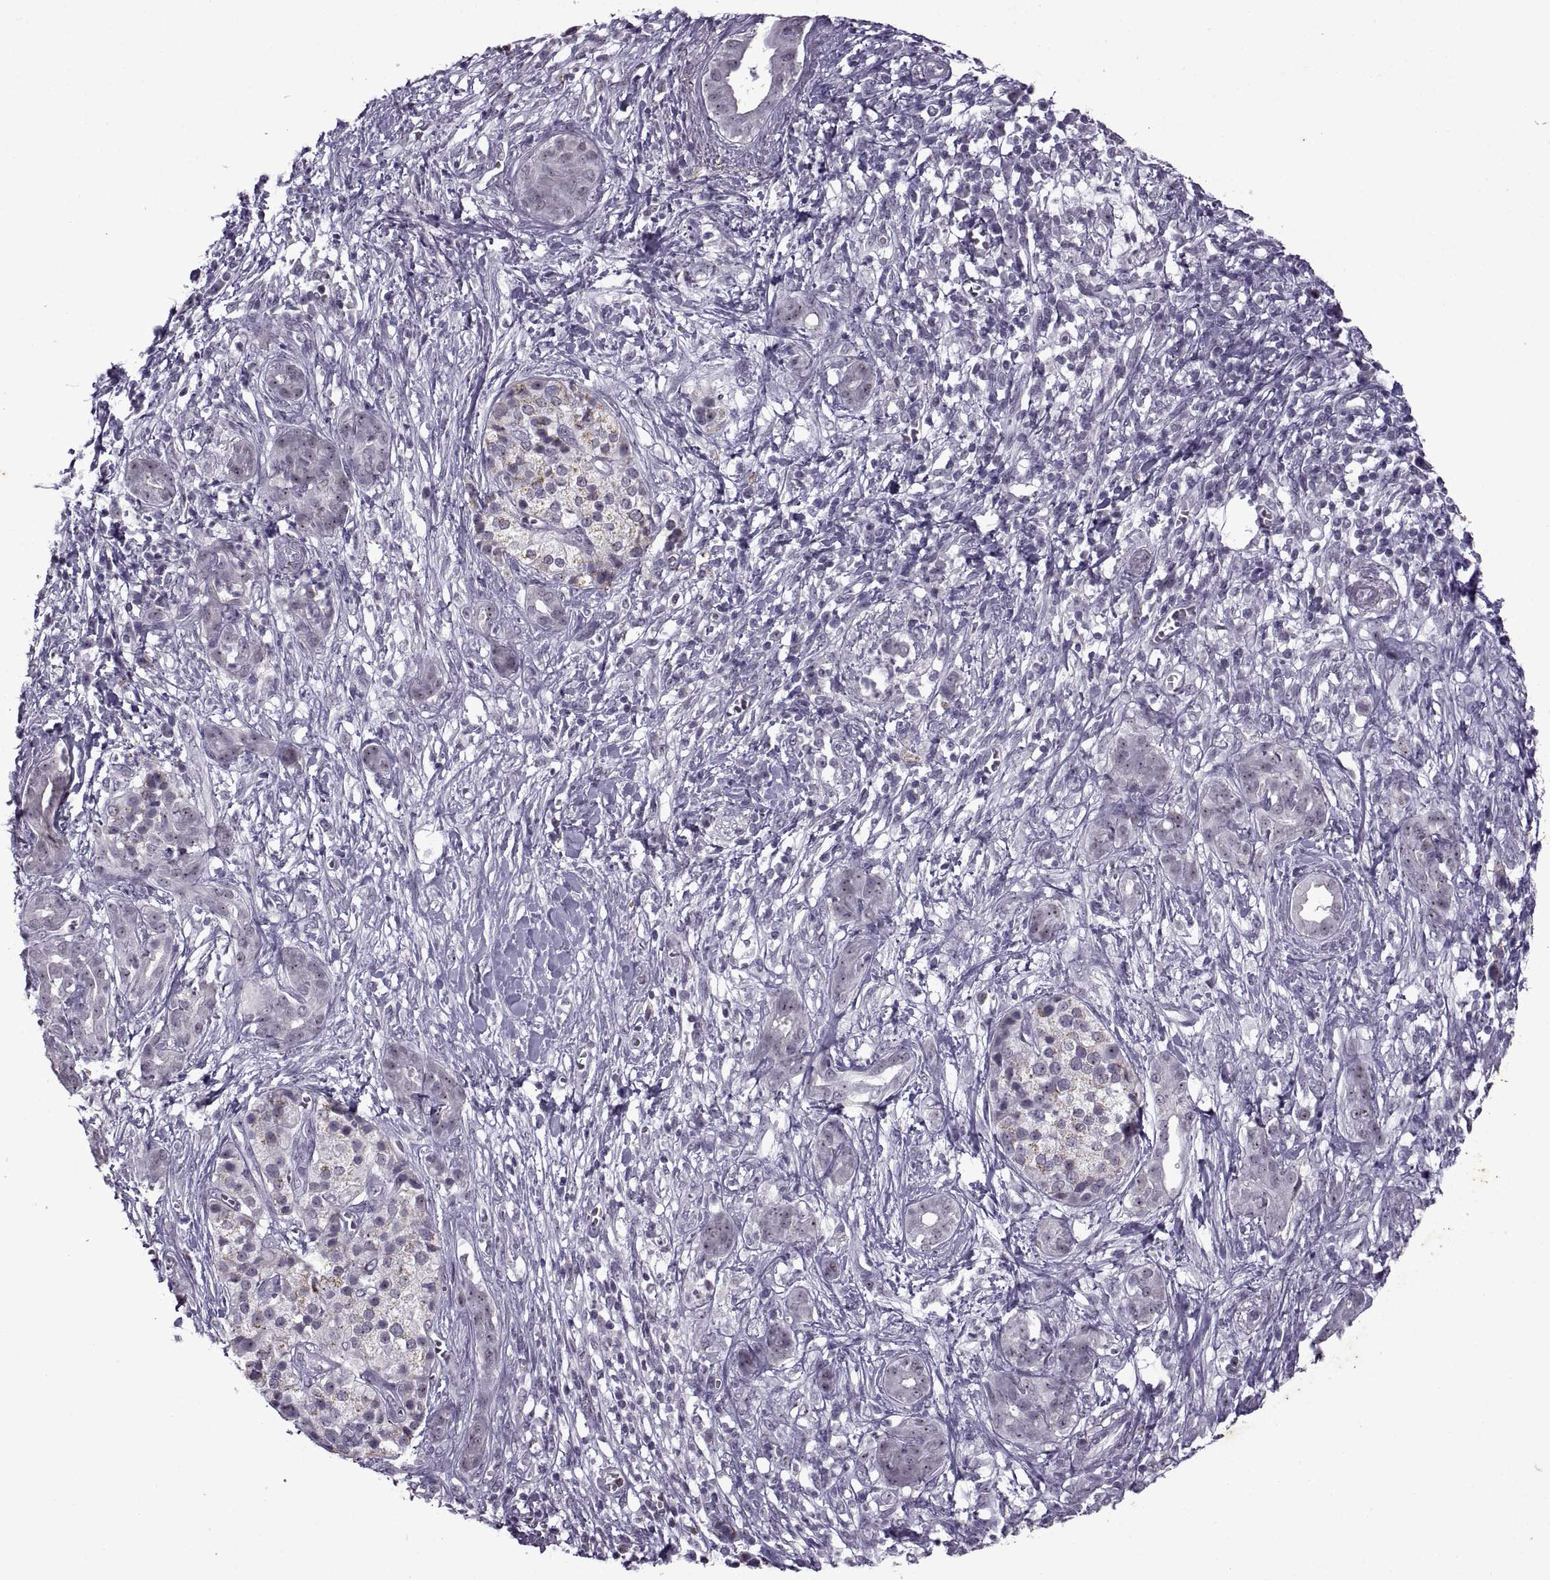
{"staining": {"intensity": "weak", "quantity": ">75%", "location": "nuclear"}, "tissue": "pancreatic cancer", "cell_type": "Tumor cells", "image_type": "cancer", "snomed": [{"axis": "morphology", "description": "Adenocarcinoma, NOS"}, {"axis": "topography", "description": "Pancreas"}], "caption": "The photomicrograph shows a brown stain indicating the presence of a protein in the nuclear of tumor cells in pancreatic cancer.", "gene": "SINHCAF", "patient": {"sex": "male", "age": 61}}